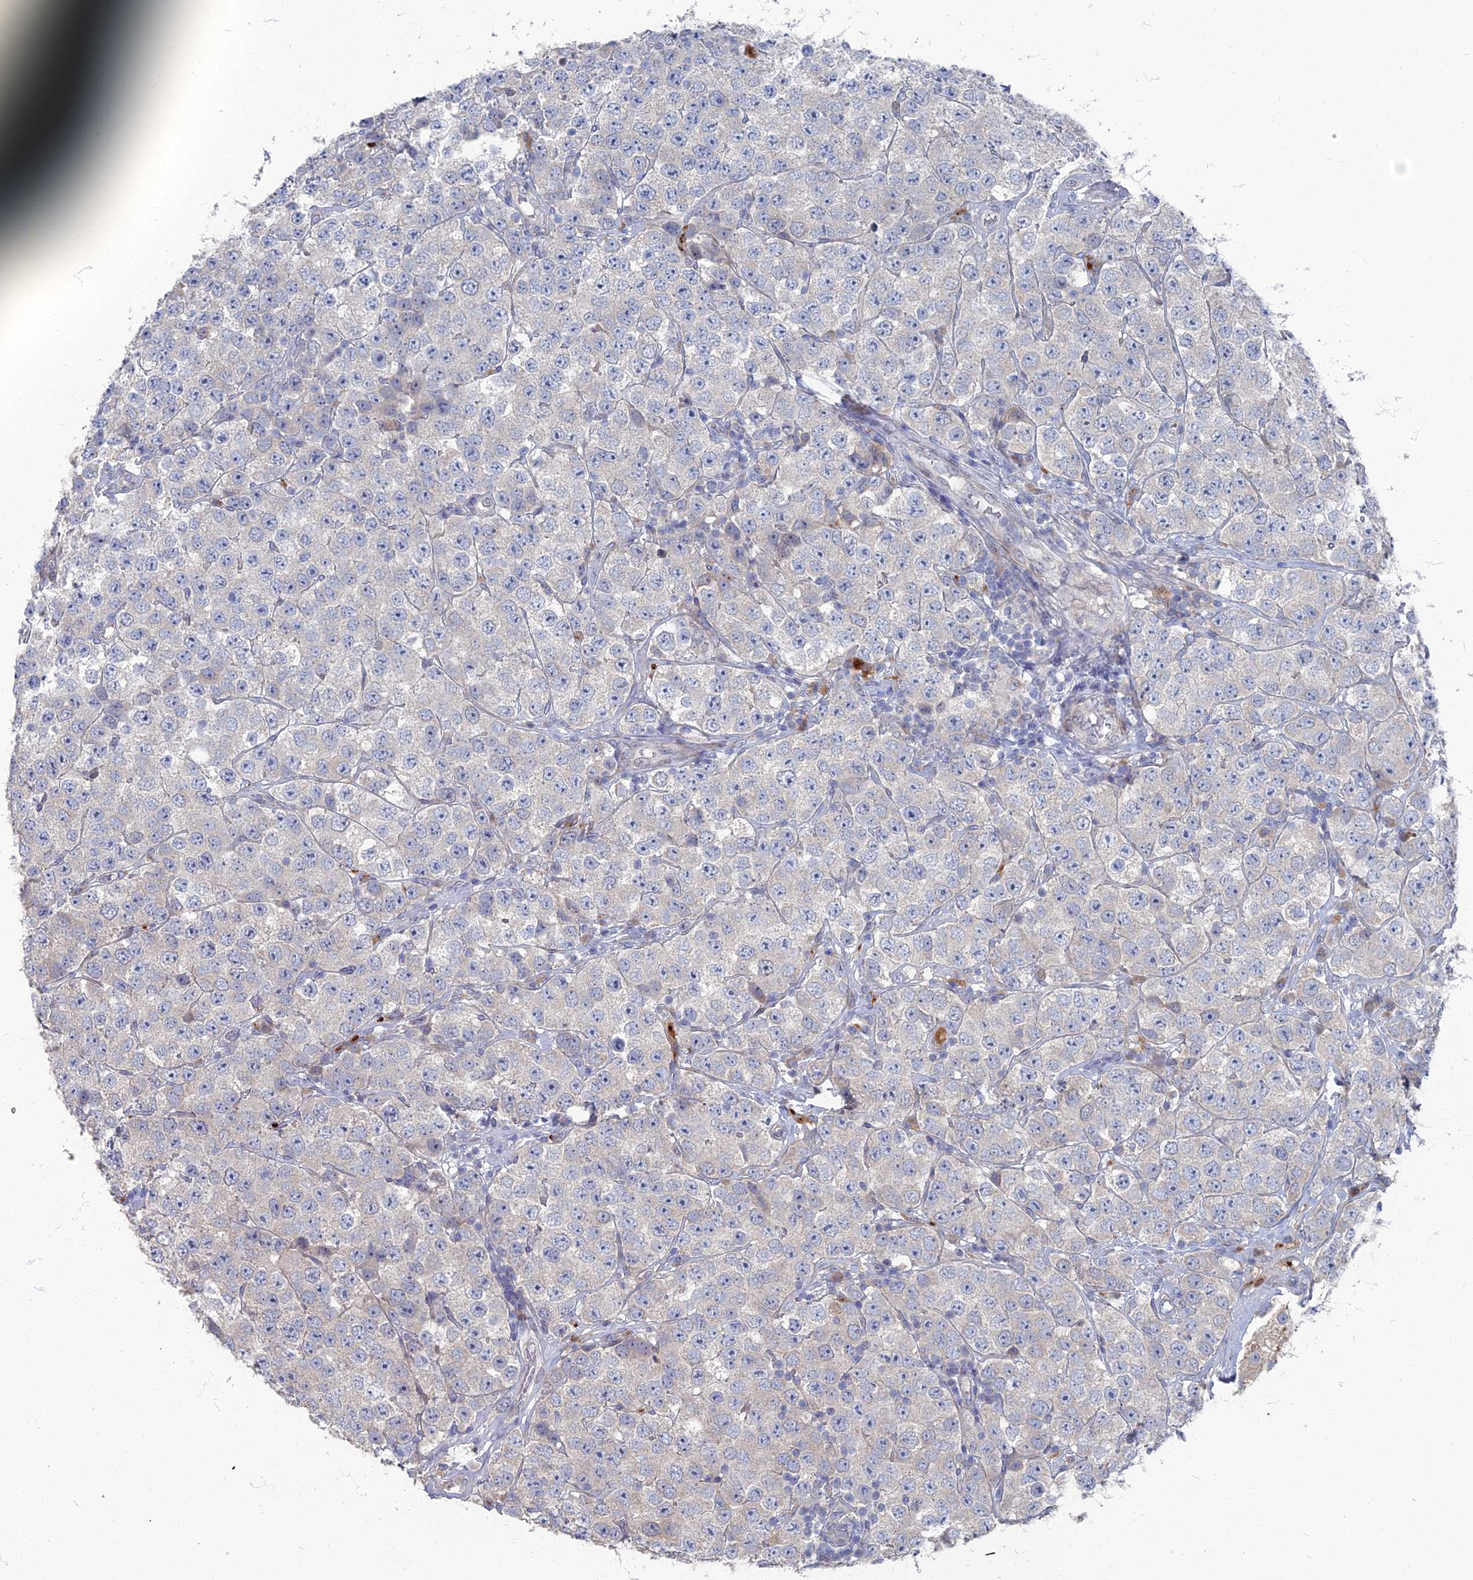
{"staining": {"intensity": "negative", "quantity": "none", "location": "none"}, "tissue": "testis cancer", "cell_type": "Tumor cells", "image_type": "cancer", "snomed": [{"axis": "morphology", "description": "Seminoma, NOS"}, {"axis": "topography", "description": "Testis"}], "caption": "There is no significant staining in tumor cells of testis cancer. The staining is performed using DAB (3,3'-diaminobenzidine) brown chromogen with nuclei counter-stained in using hematoxylin.", "gene": "TMEM128", "patient": {"sex": "male", "age": 28}}